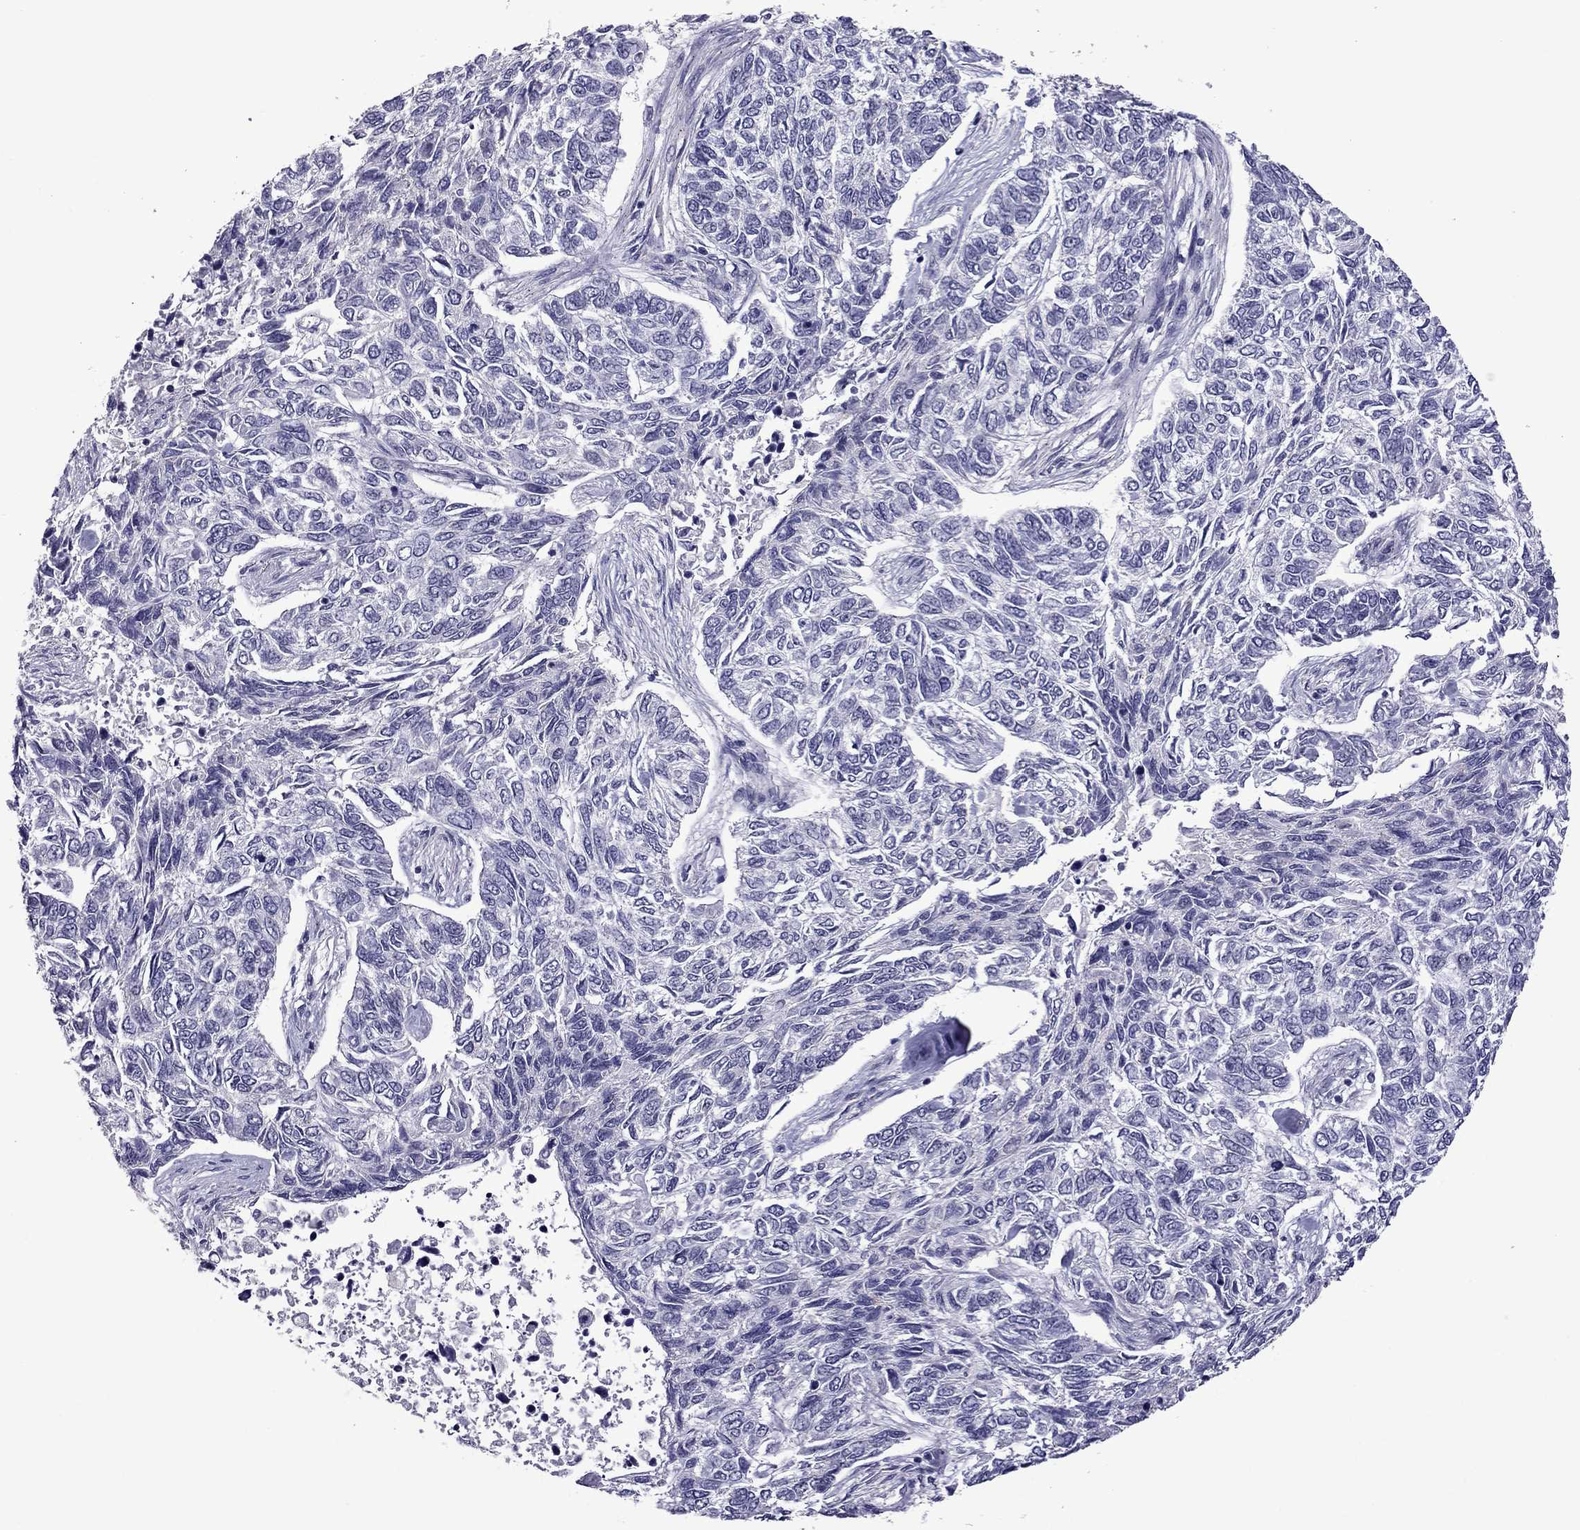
{"staining": {"intensity": "negative", "quantity": "none", "location": "none"}, "tissue": "skin cancer", "cell_type": "Tumor cells", "image_type": "cancer", "snomed": [{"axis": "morphology", "description": "Basal cell carcinoma"}, {"axis": "topography", "description": "Skin"}], "caption": "Human skin cancer stained for a protein using immunohistochemistry (IHC) displays no positivity in tumor cells.", "gene": "MYBPH", "patient": {"sex": "female", "age": 65}}